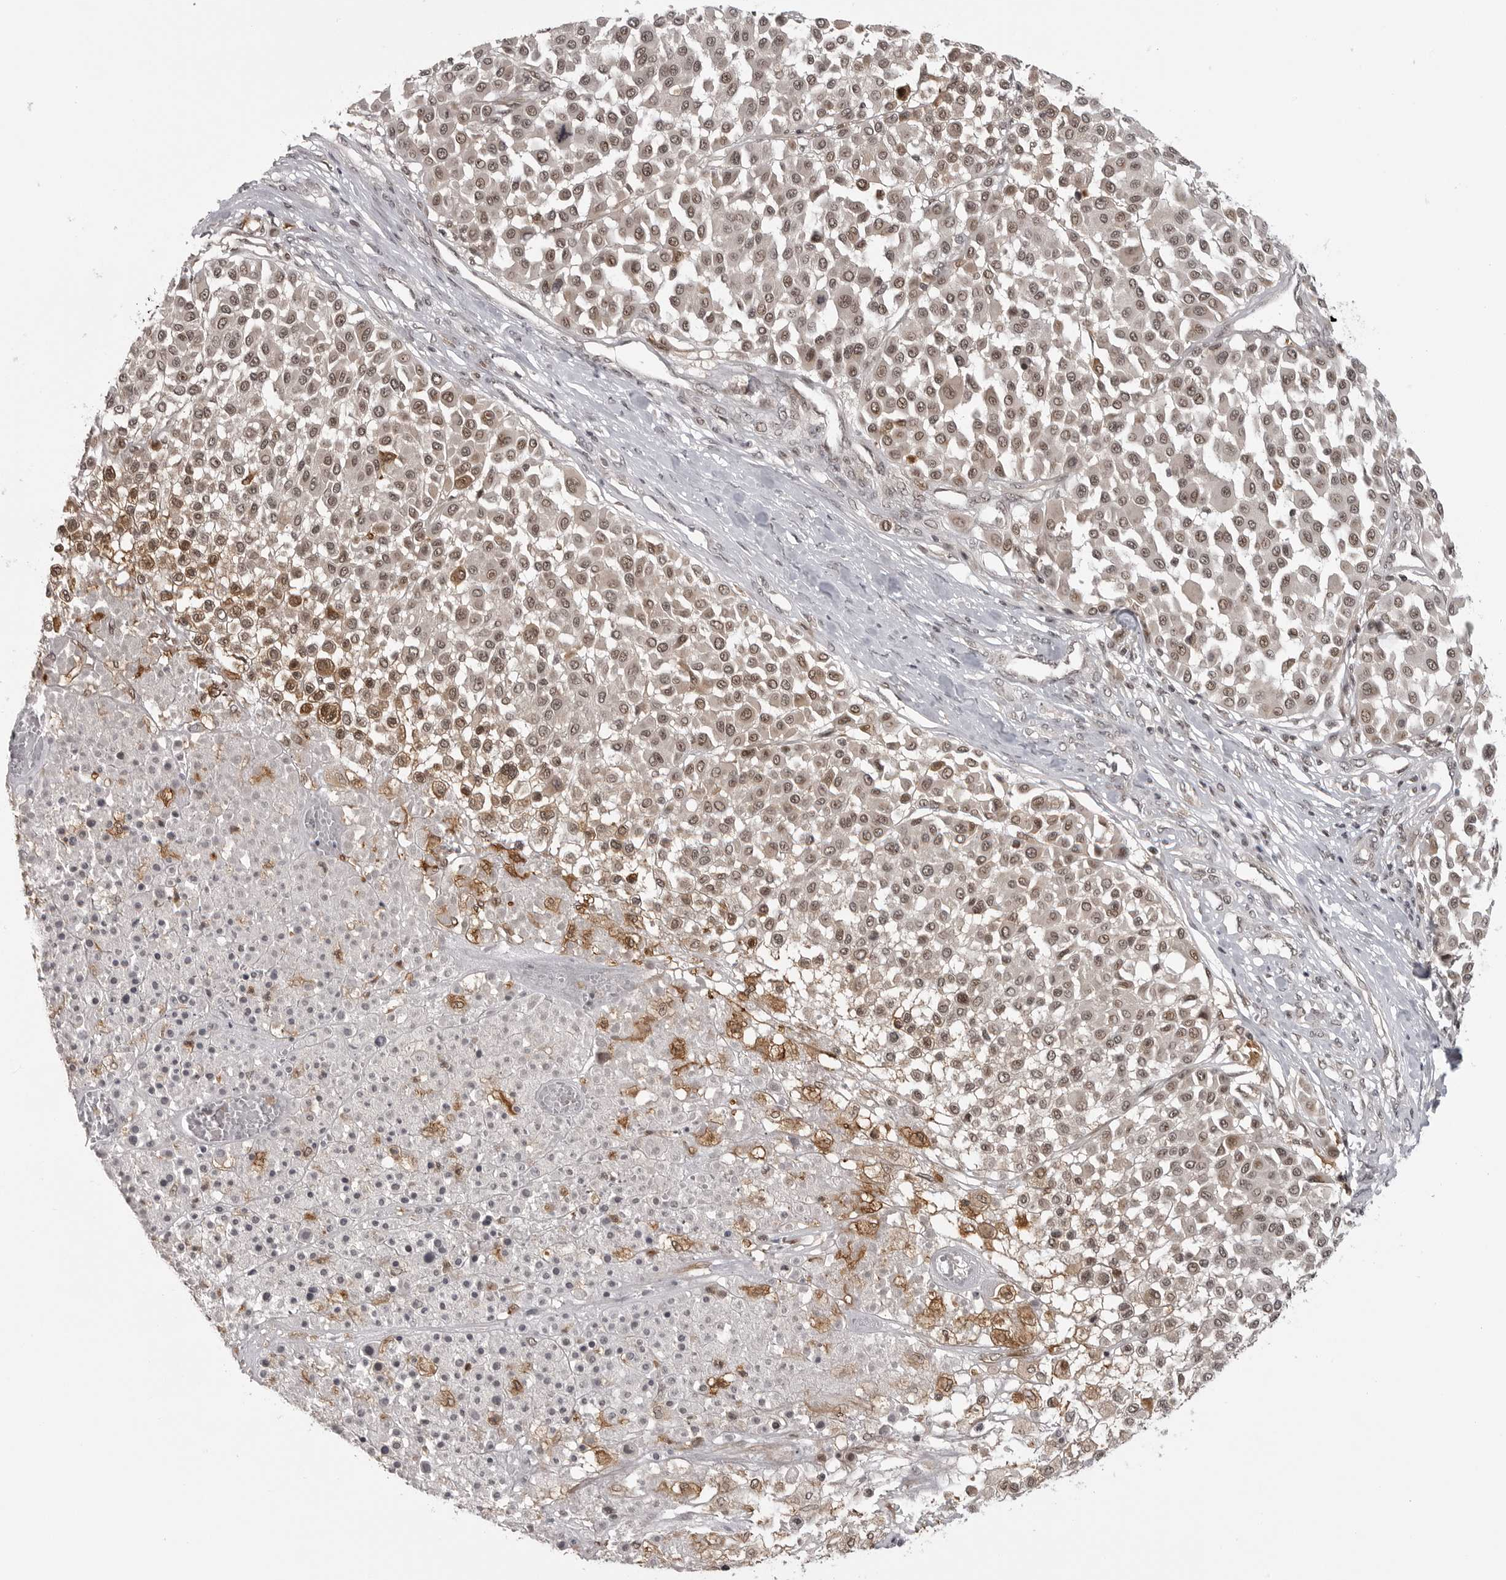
{"staining": {"intensity": "moderate", "quantity": ">75%", "location": "cytoplasmic/membranous,nuclear"}, "tissue": "melanoma", "cell_type": "Tumor cells", "image_type": "cancer", "snomed": [{"axis": "morphology", "description": "Malignant melanoma, Metastatic site"}, {"axis": "topography", "description": "Soft tissue"}], "caption": "Melanoma stained with DAB IHC shows medium levels of moderate cytoplasmic/membranous and nuclear positivity in approximately >75% of tumor cells. The staining is performed using DAB brown chromogen to label protein expression. The nuclei are counter-stained blue using hematoxylin.", "gene": "PEG3", "patient": {"sex": "male", "age": 41}}